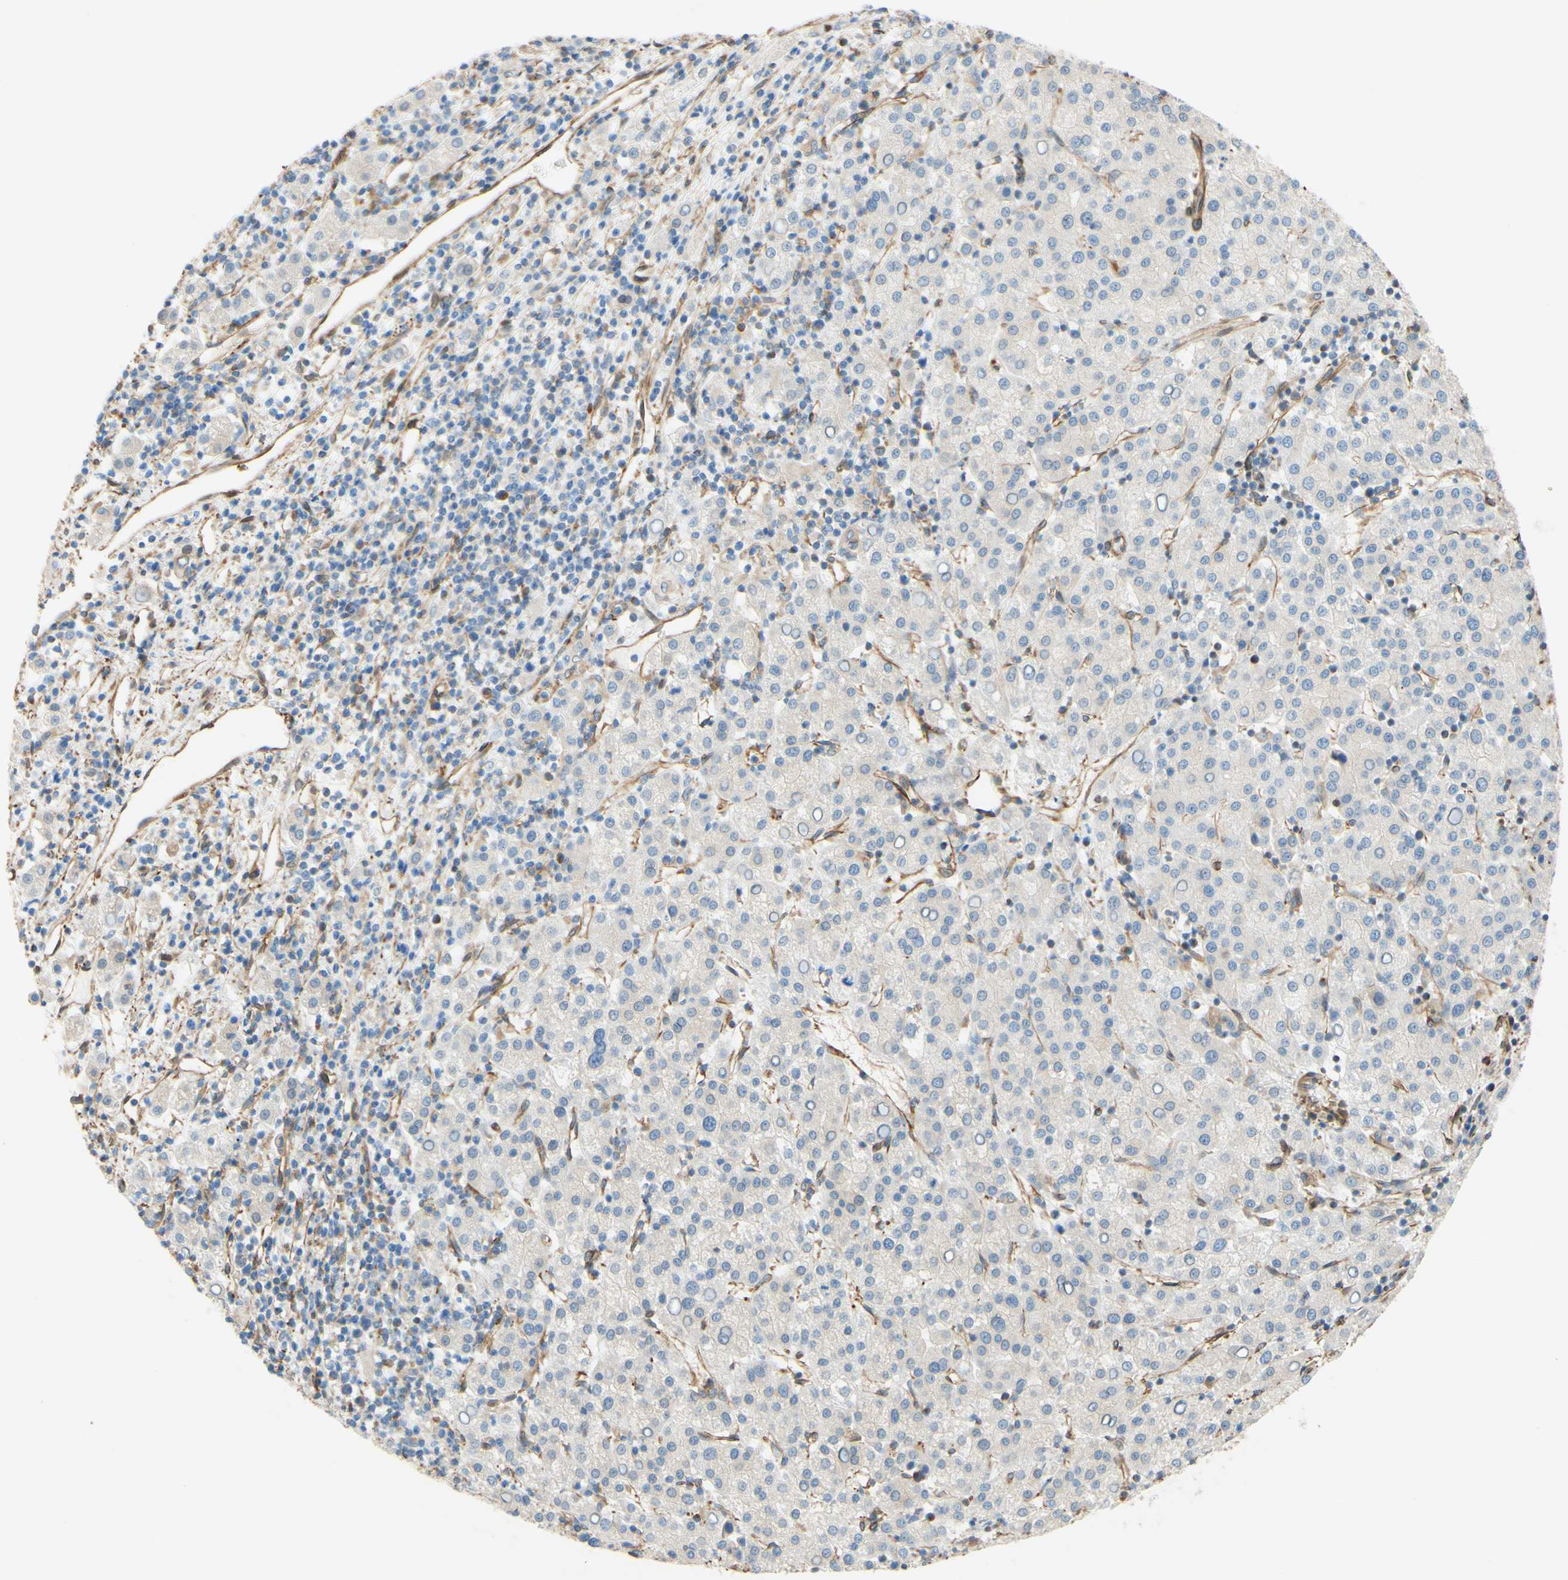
{"staining": {"intensity": "negative", "quantity": "none", "location": "none"}, "tissue": "liver cancer", "cell_type": "Tumor cells", "image_type": "cancer", "snomed": [{"axis": "morphology", "description": "Carcinoma, Hepatocellular, NOS"}, {"axis": "topography", "description": "Liver"}], "caption": "A high-resolution image shows IHC staining of hepatocellular carcinoma (liver), which demonstrates no significant staining in tumor cells.", "gene": "ENDOD1", "patient": {"sex": "female", "age": 58}}